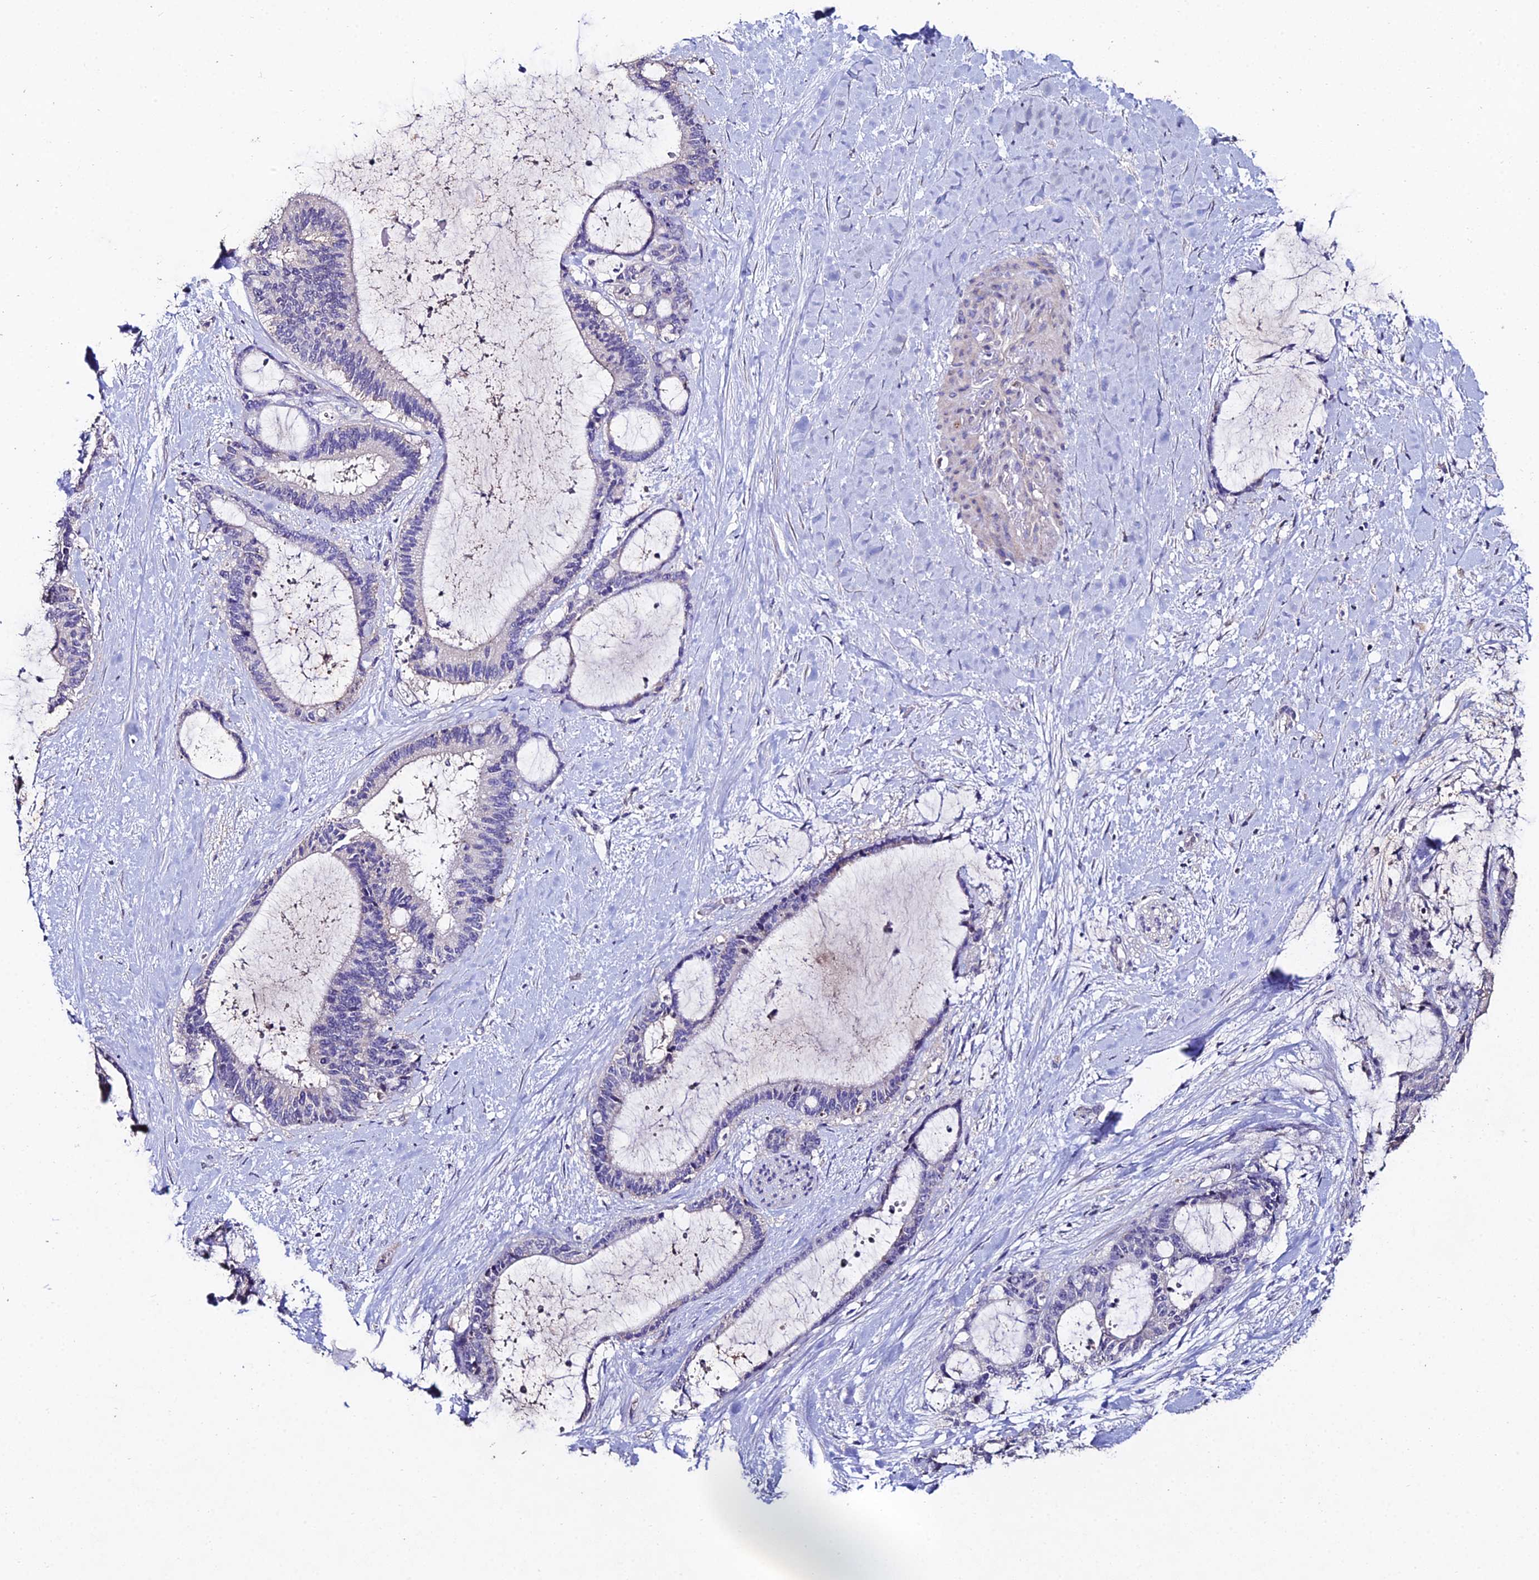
{"staining": {"intensity": "negative", "quantity": "none", "location": "none"}, "tissue": "liver cancer", "cell_type": "Tumor cells", "image_type": "cancer", "snomed": [{"axis": "morphology", "description": "Normal tissue, NOS"}, {"axis": "morphology", "description": "Cholangiocarcinoma"}, {"axis": "topography", "description": "Liver"}, {"axis": "topography", "description": "Peripheral nerve tissue"}], "caption": "High power microscopy histopathology image of an immunohistochemistry image of liver cancer (cholangiocarcinoma), revealing no significant expression in tumor cells. (DAB (3,3'-diaminobenzidine) immunohistochemistry (IHC) visualized using brightfield microscopy, high magnification).", "gene": "ESRRG", "patient": {"sex": "female", "age": 73}}